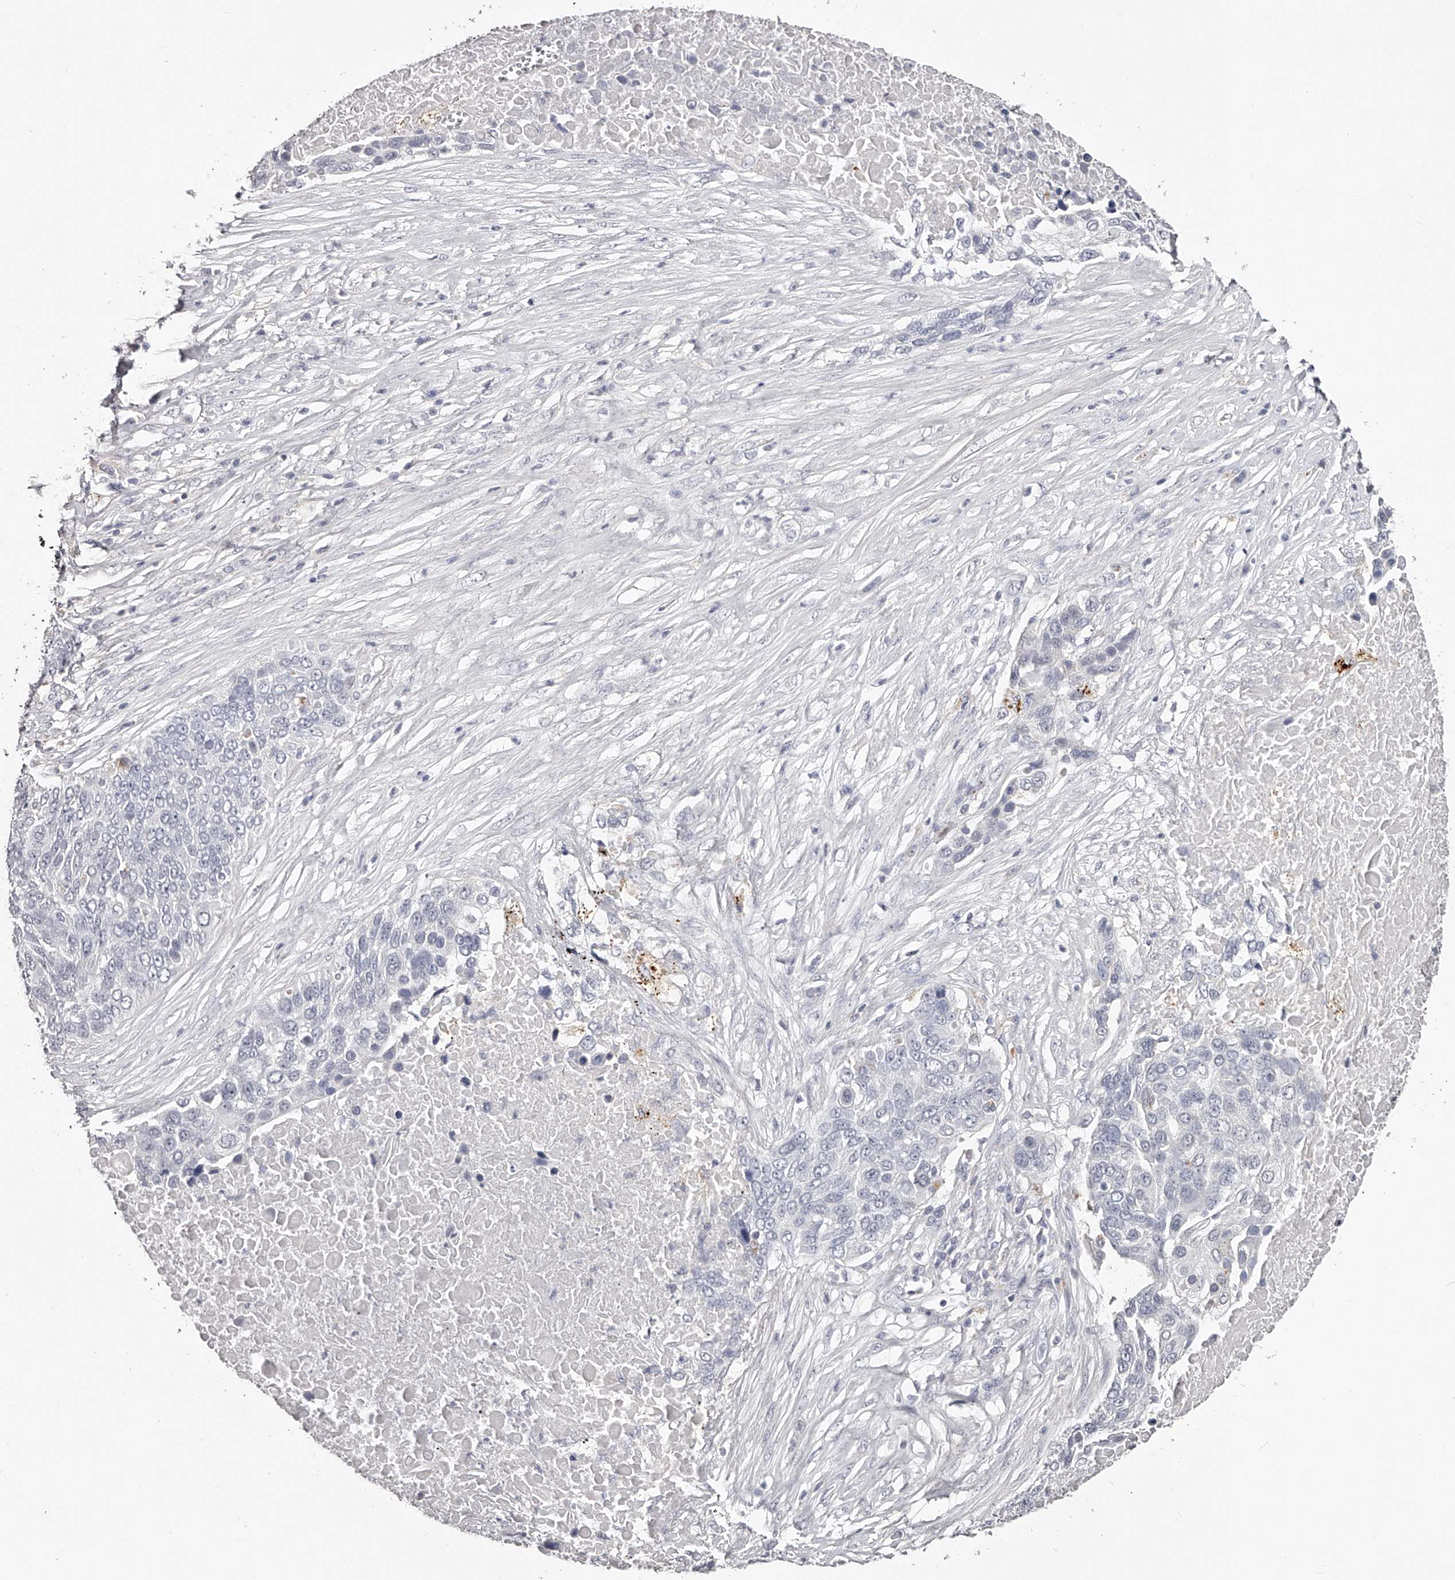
{"staining": {"intensity": "negative", "quantity": "none", "location": "none"}, "tissue": "lung cancer", "cell_type": "Tumor cells", "image_type": "cancer", "snomed": [{"axis": "morphology", "description": "Squamous cell carcinoma, NOS"}, {"axis": "topography", "description": "Lung"}], "caption": "Immunohistochemistry (IHC) of squamous cell carcinoma (lung) shows no expression in tumor cells.", "gene": "SLC35D3", "patient": {"sex": "male", "age": 66}}